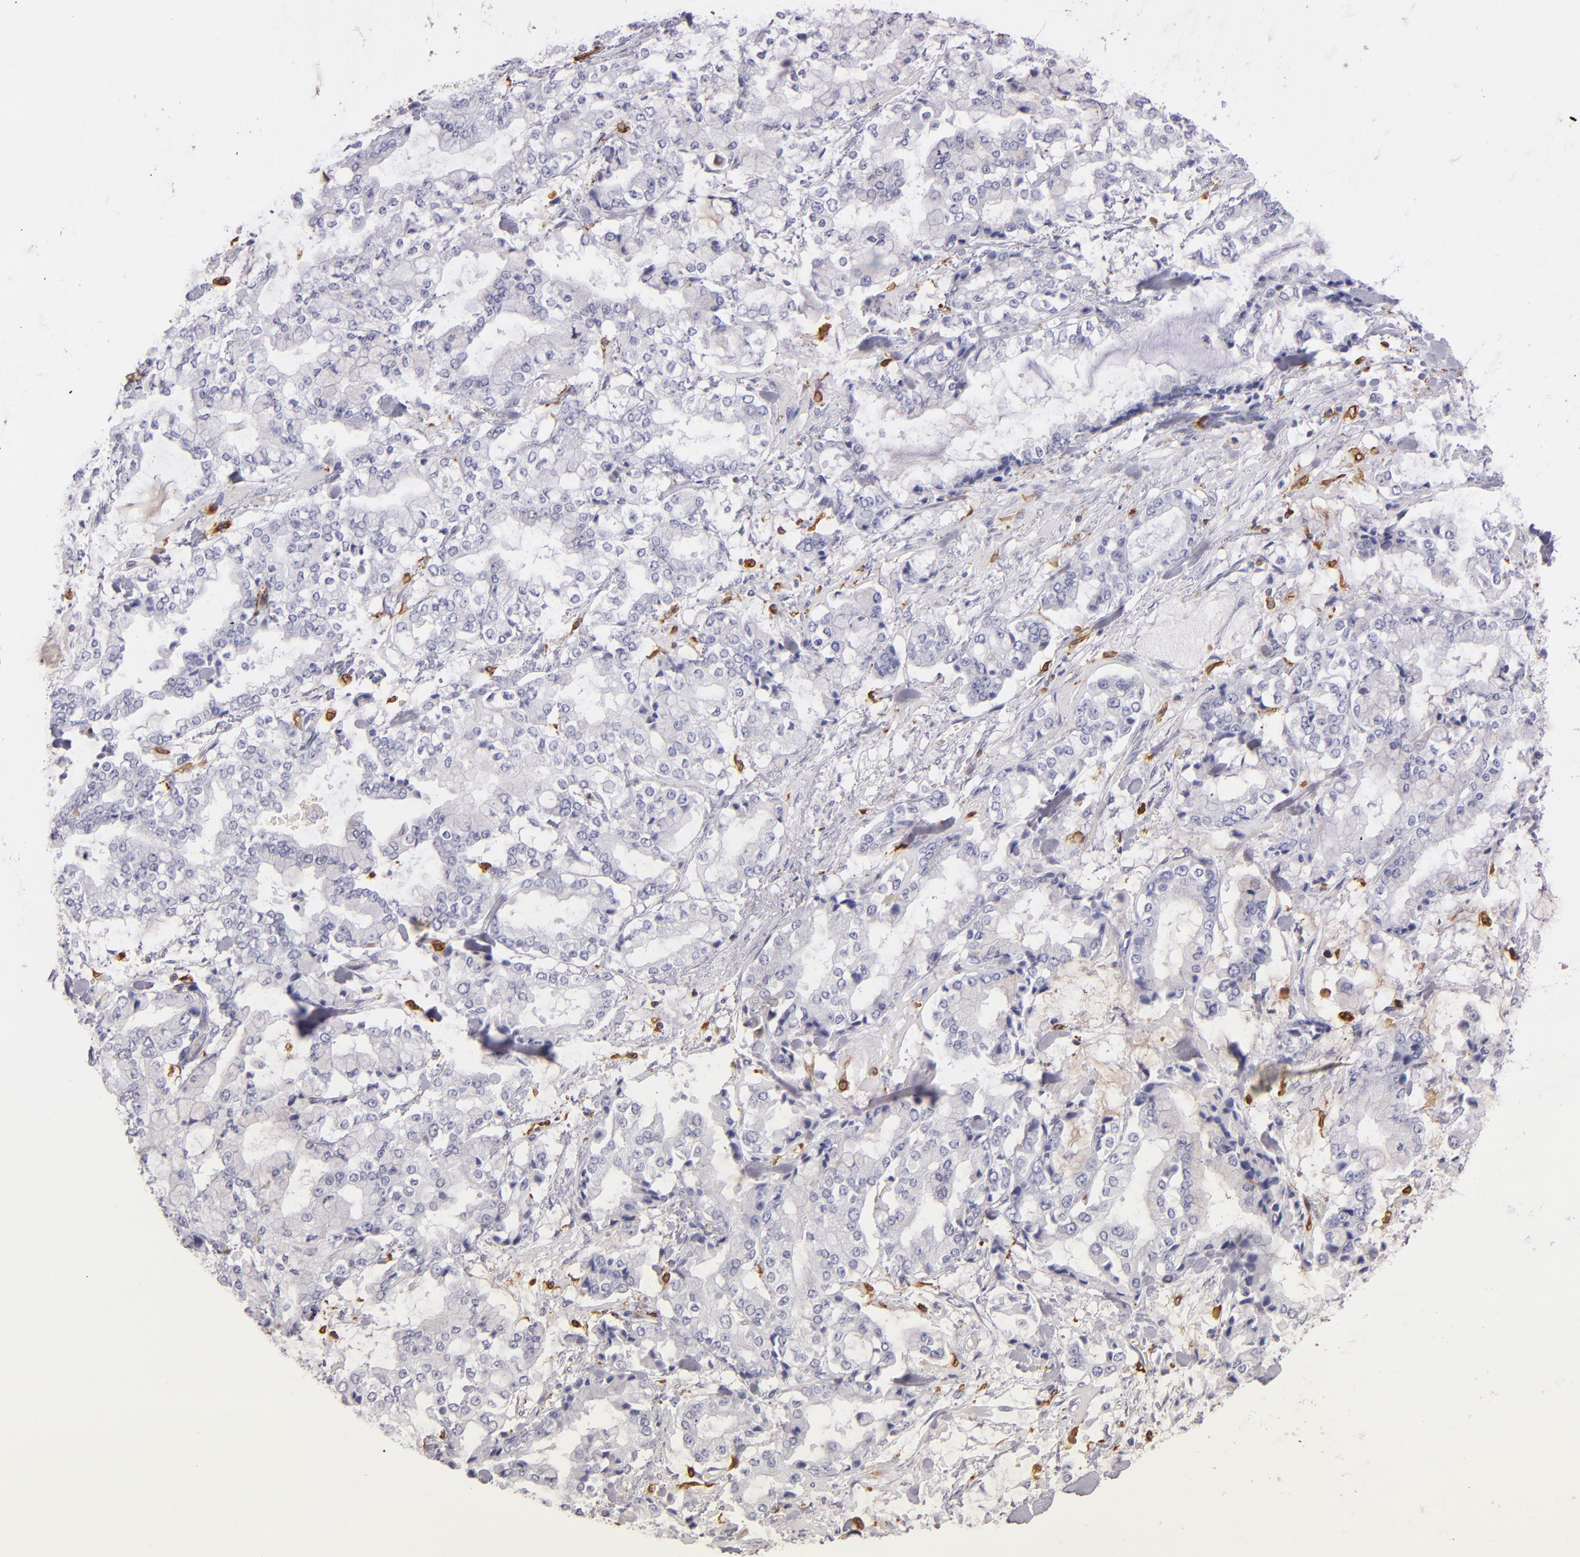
{"staining": {"intensity": "negative", "quantity": "none", "location": "none"}, "tissue": "stomach cancer", "cell_type": "Tumor cells", "image_type": "cancer", "snomed": [{"axis": "morphology", "description": "Normal tissue, NOS"}, {"axis": "morphology", "description": "Adenocarcinoma, NOS"}, {"axis": "topography", "description": "Stomach, upper"}, {"axis": "topography", "description": "Stomach"}], "caption": "High magnification brightfield microscopy of adenocarcinoma (stomach) stained with DAB (3,3'-diaminobenzidine) (brown) and counterstained with hematoxylin (blue): tumor cells show no significant expression. The staining was performed using DAB (3,3'-diaminobenzidine) to visualize the protein expression in brown, while the nuclei were stained in blue with hematoxylin (Magnification: 20x).", "gene": "CD74", "patient": {"sex": "male", "age": 76}}